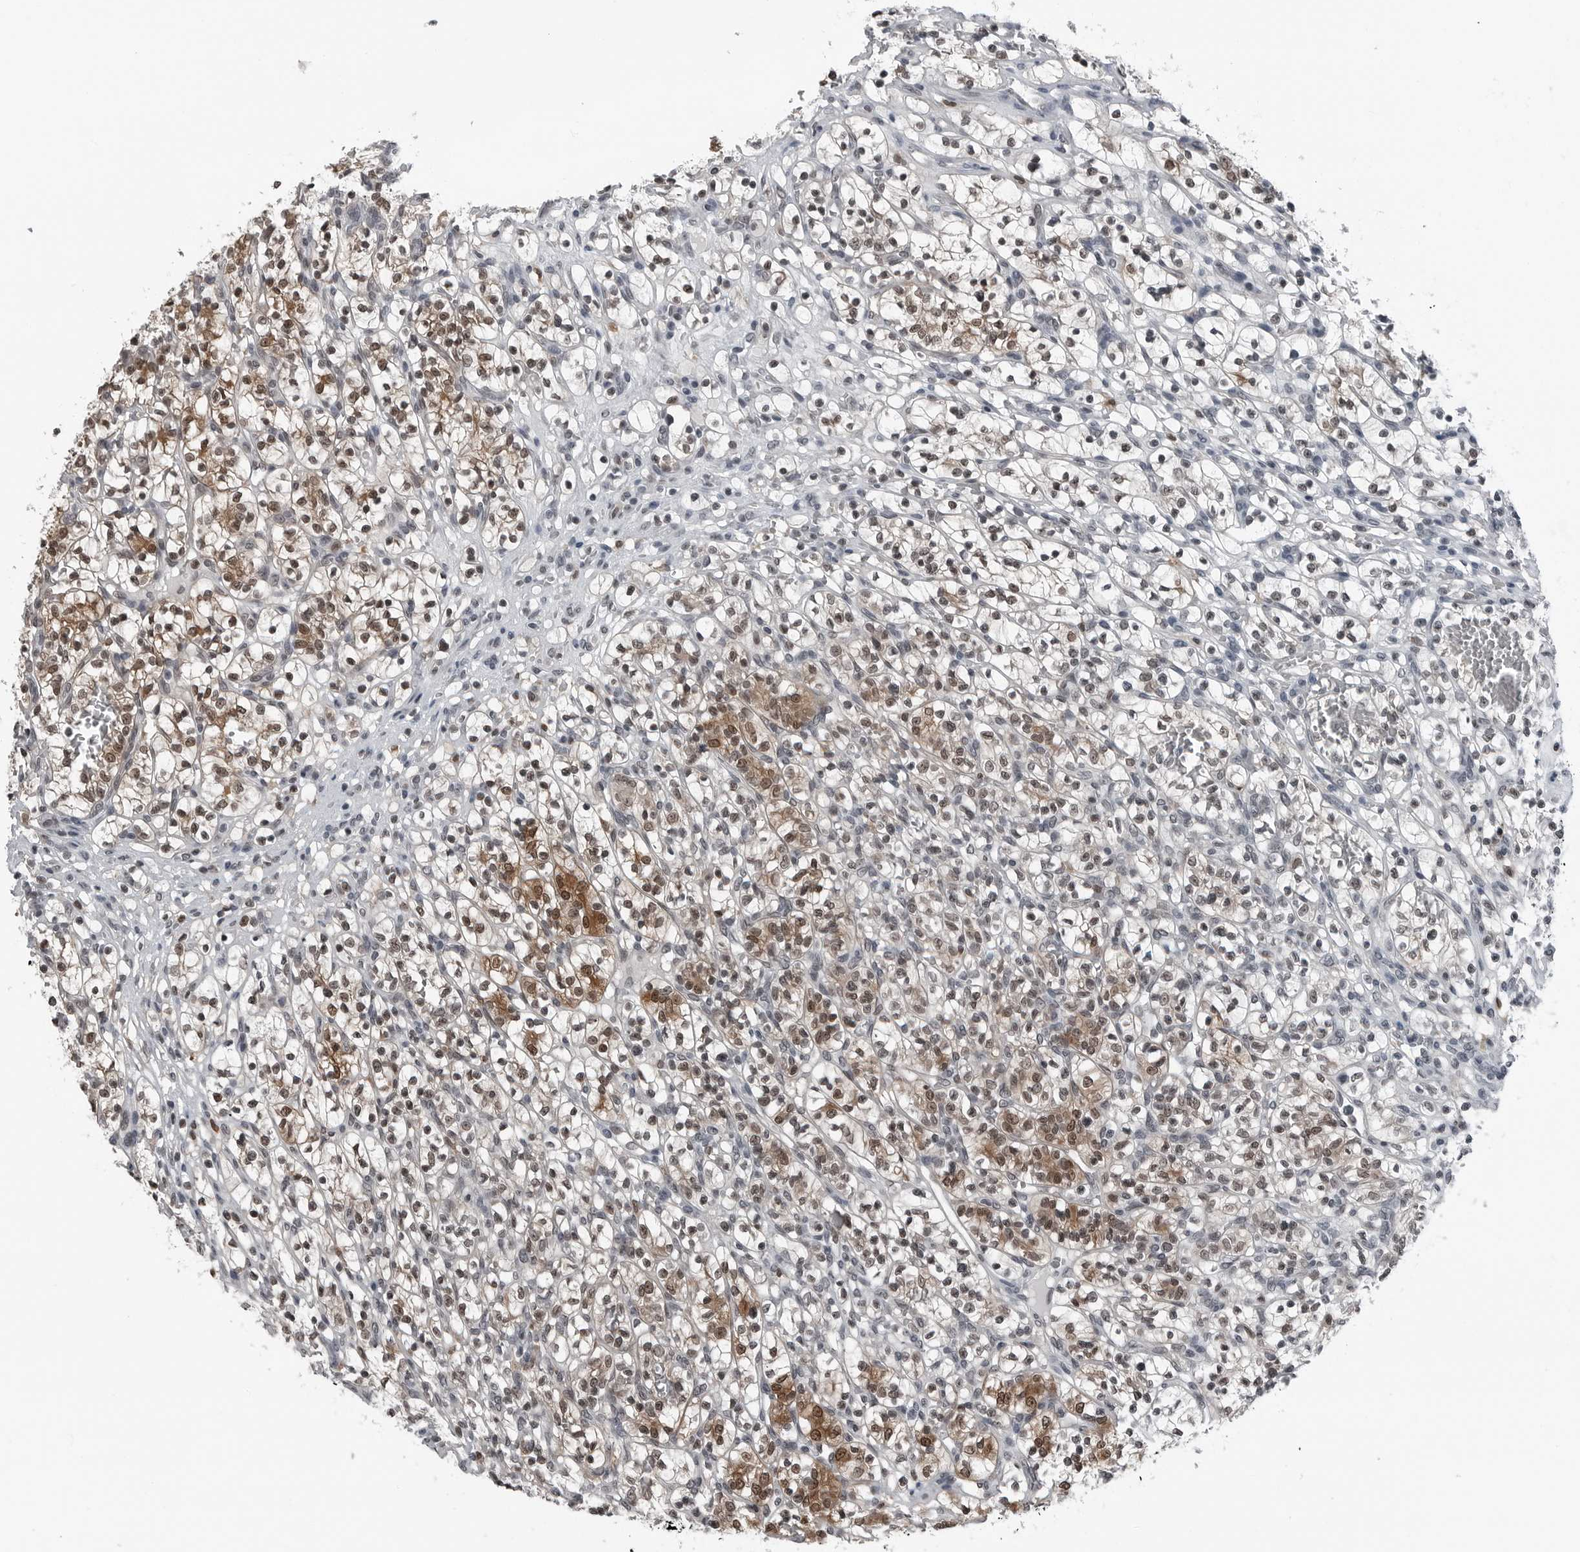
{"staining": {"intensity": "moderate", "quantity": "25%-75%", "location": "nuclear"}, "tissue": "renal cancer", "cell_type": "Tumor cells", "image_type": "cancer", "snomed": [{"axis": "morphology", "description": "Adenocarcinoma, NOS"}, {"axis": "topography", "description": "Kidney"}], "caption": "A medium amount of moderate nuclear expression is identified in about 25%-75% of tumor cells in renal cancer (adenocarcinoma) tissue. (Stains: DAB in brown, nuclei in blue, Microscopy: brightfield microscopy at high magnification).", "gene": "AKR1A1", "patient": {"sex": "female", "age": 57}}